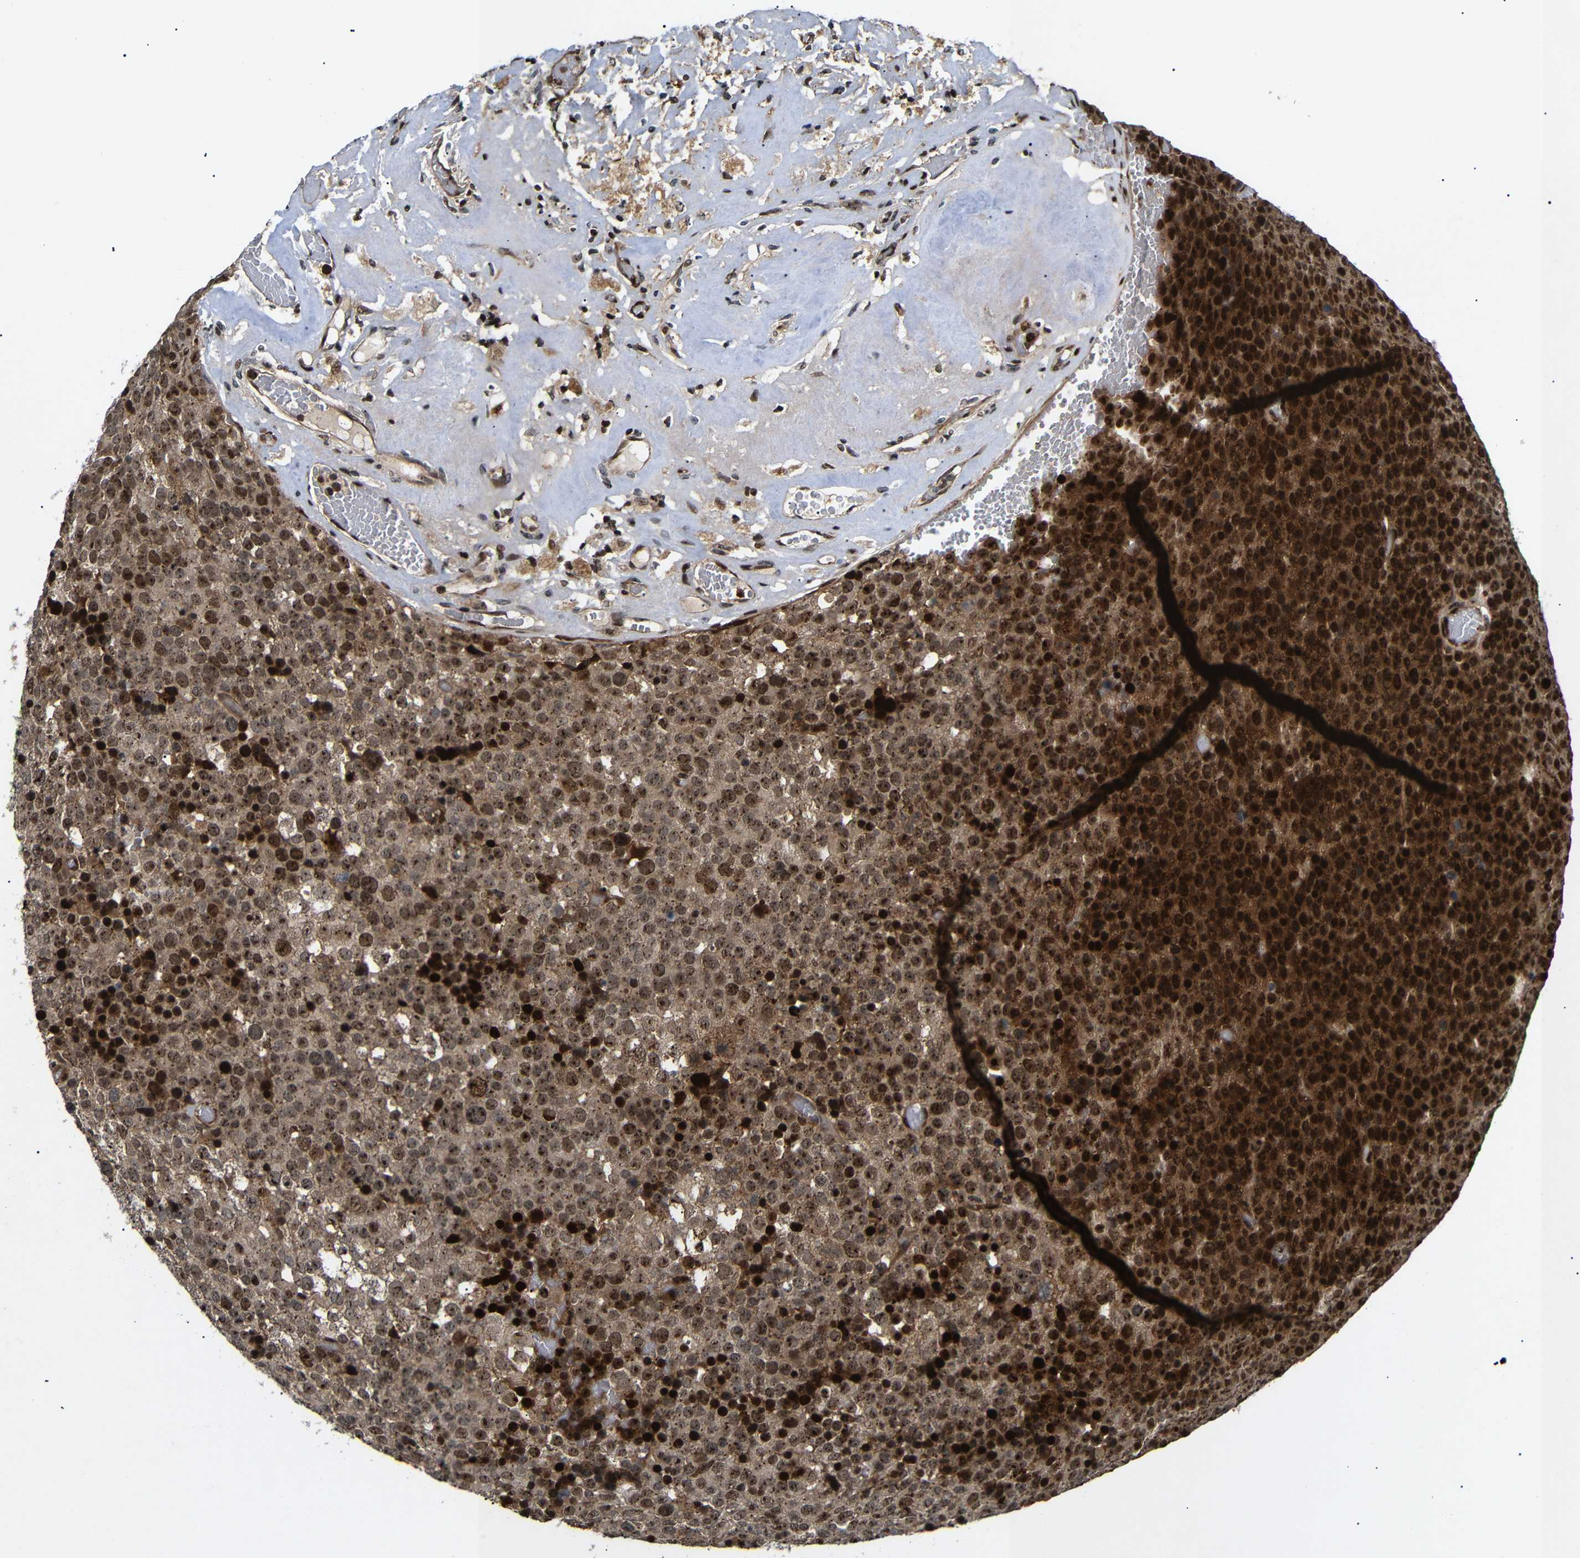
{"staining": {"intensity": "strong", "quantity": ">75%", "location": "cytoplasmic/membranous,nuclear"}, "tissue": "testis cancer", "cell_type": "Tumor cells", "image_type": "cancer", "snomed": [{"axis": "morphology", "description": "Seminoma, NOS"}, {"axis": "topography", "description": "Testis"}], "caption": "Human testis cancer stained with a brown dye shows strong cytoplasmic/membranous and nuclear positive staining in about >75% of tumor cells.", "gene": "KIF23", "patient": {"sex": "male", "age": 71}}